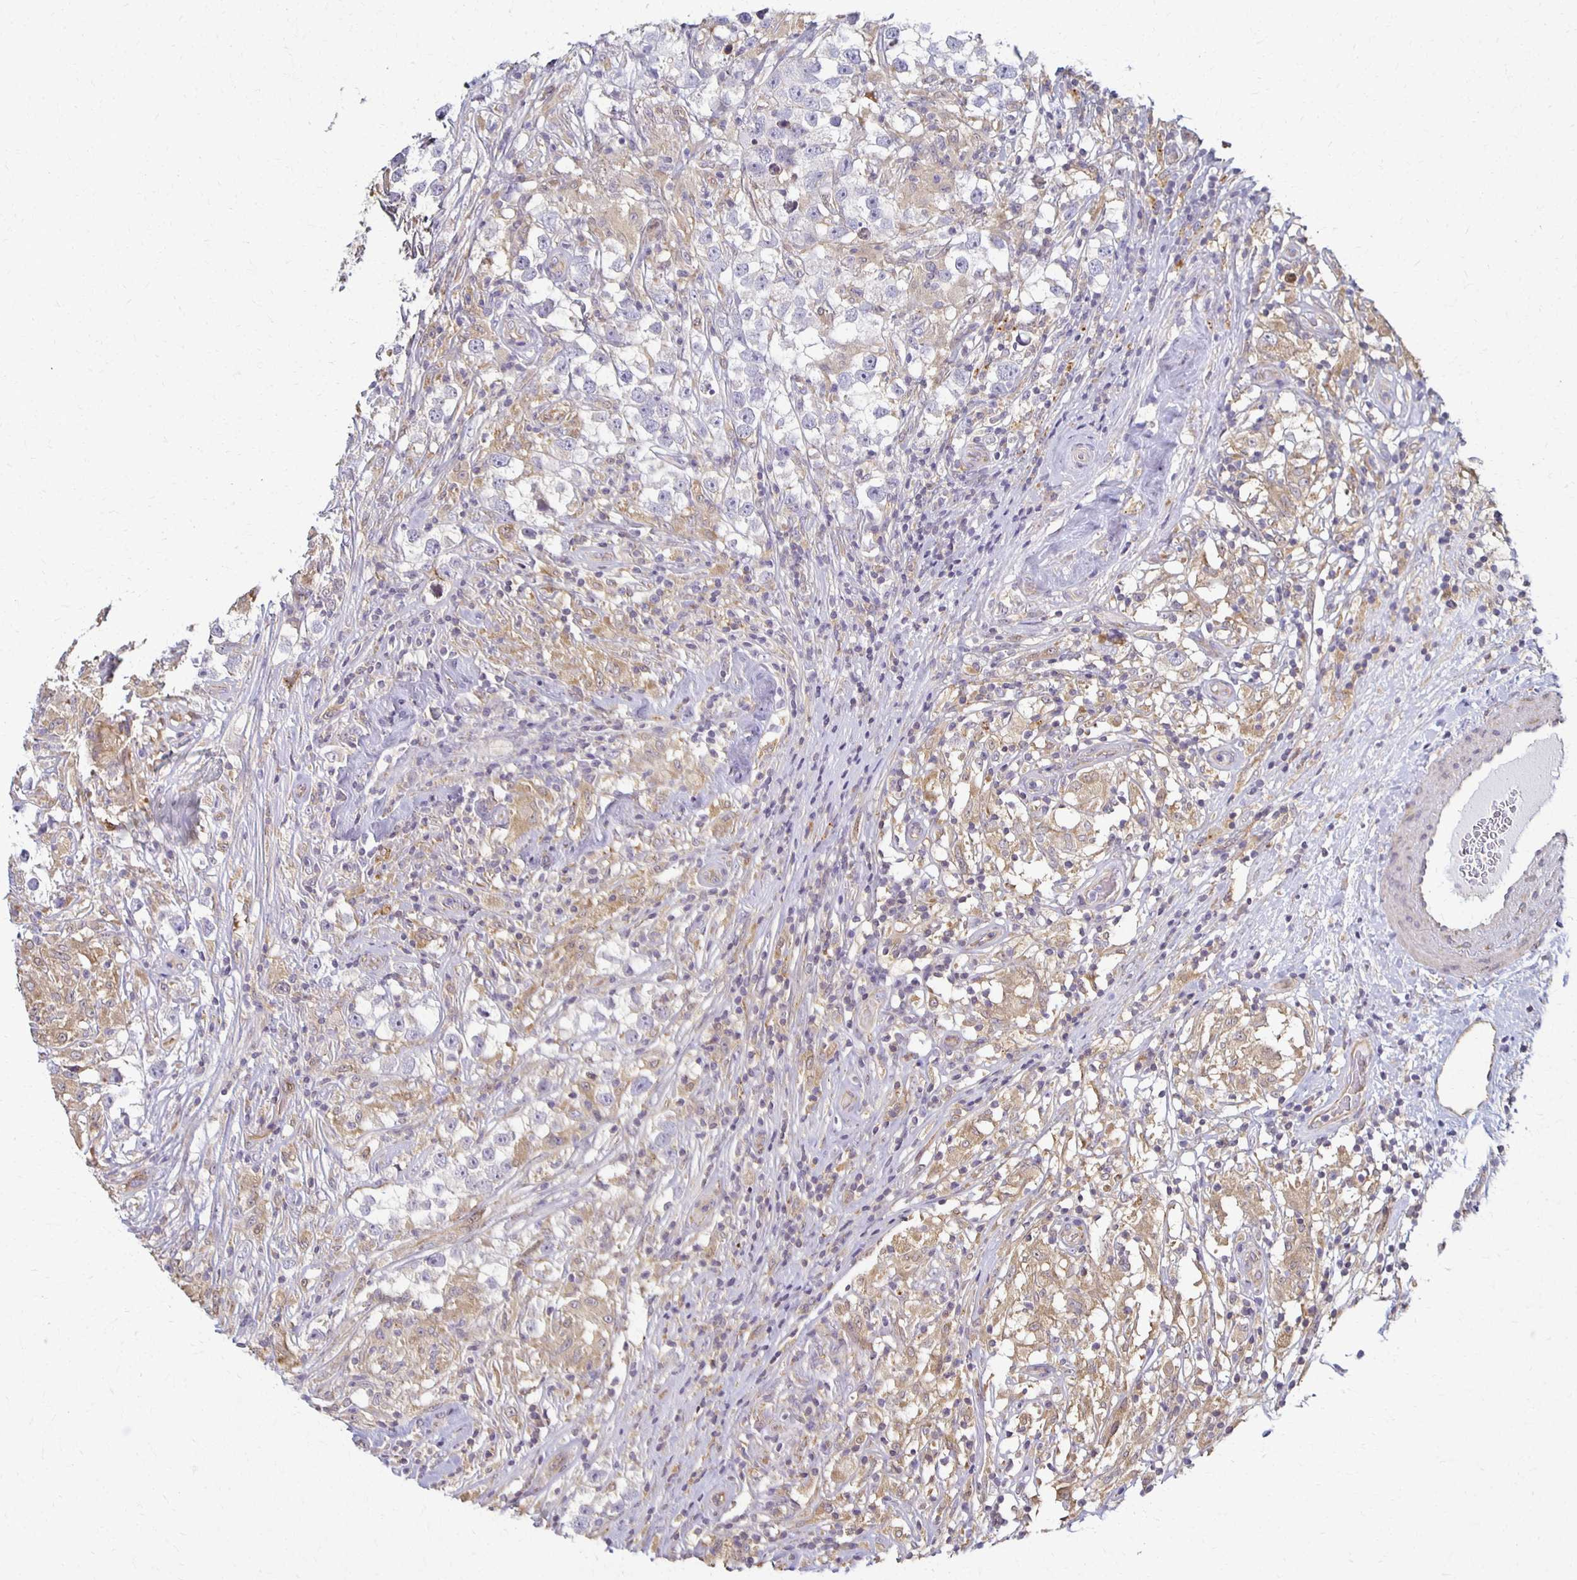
{"staining": {"intensity": "negative", "quantity": "none", "location": "none"}, "tissue": "testis cancer", "cell_type": "Tumor cells", "image_type": "cancer", "snomed": [{"axis": "morphology", "description": "Seminoma, NOS"}, {"axis": "topography", "description": "Testis"}], "caption": "A micrograph of testis seminoma stained for a protein demonstrates no brown staining in tumor cells.", "gene": "GPX4", "patient": {"sex": "male", "age": 46}}